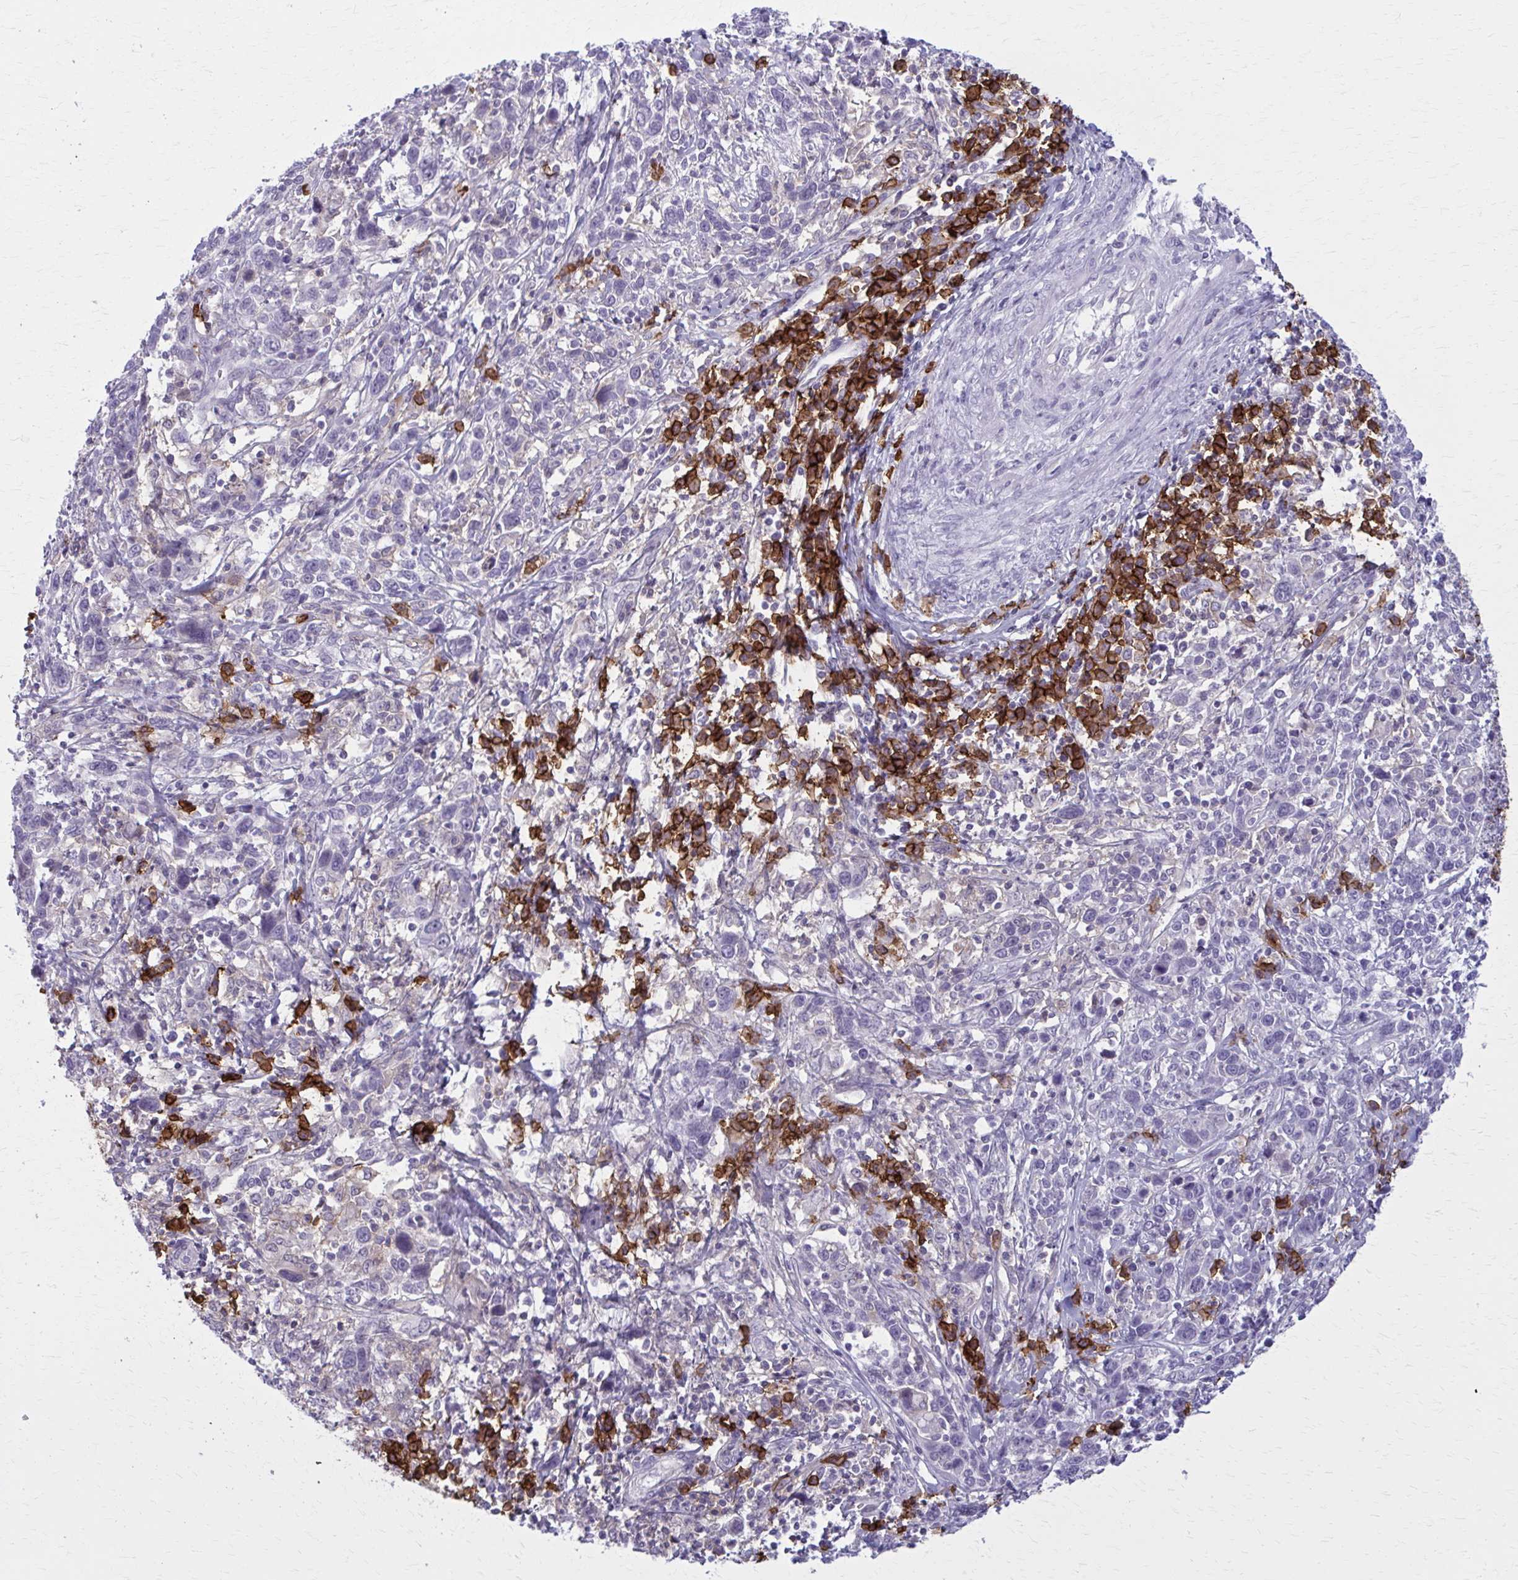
{"staining": {"intensity": "negative", "quantity": "none", "location": "none"}, "tissue": "cervical cancer", "cell_type": "Tumor cells", "image_type": "cancer", "snomed": [{"axis": "morphology", "description": "Squamous cell carcinoma, NOS"}, {"axis": "topography", "description": "Cervix"}], "caption": "There is no significant expression in tumor cells of cervical cancer (squamous cell carcinoma). (Stains: DAB (3,3'-diaminobenzidine) immunohistochemistry with hematoxylin counter stain, Microscopy: brightfield microscopy at high magnification).", "gene": "CD38", "patient": {"sex": "female", "age": 46}}